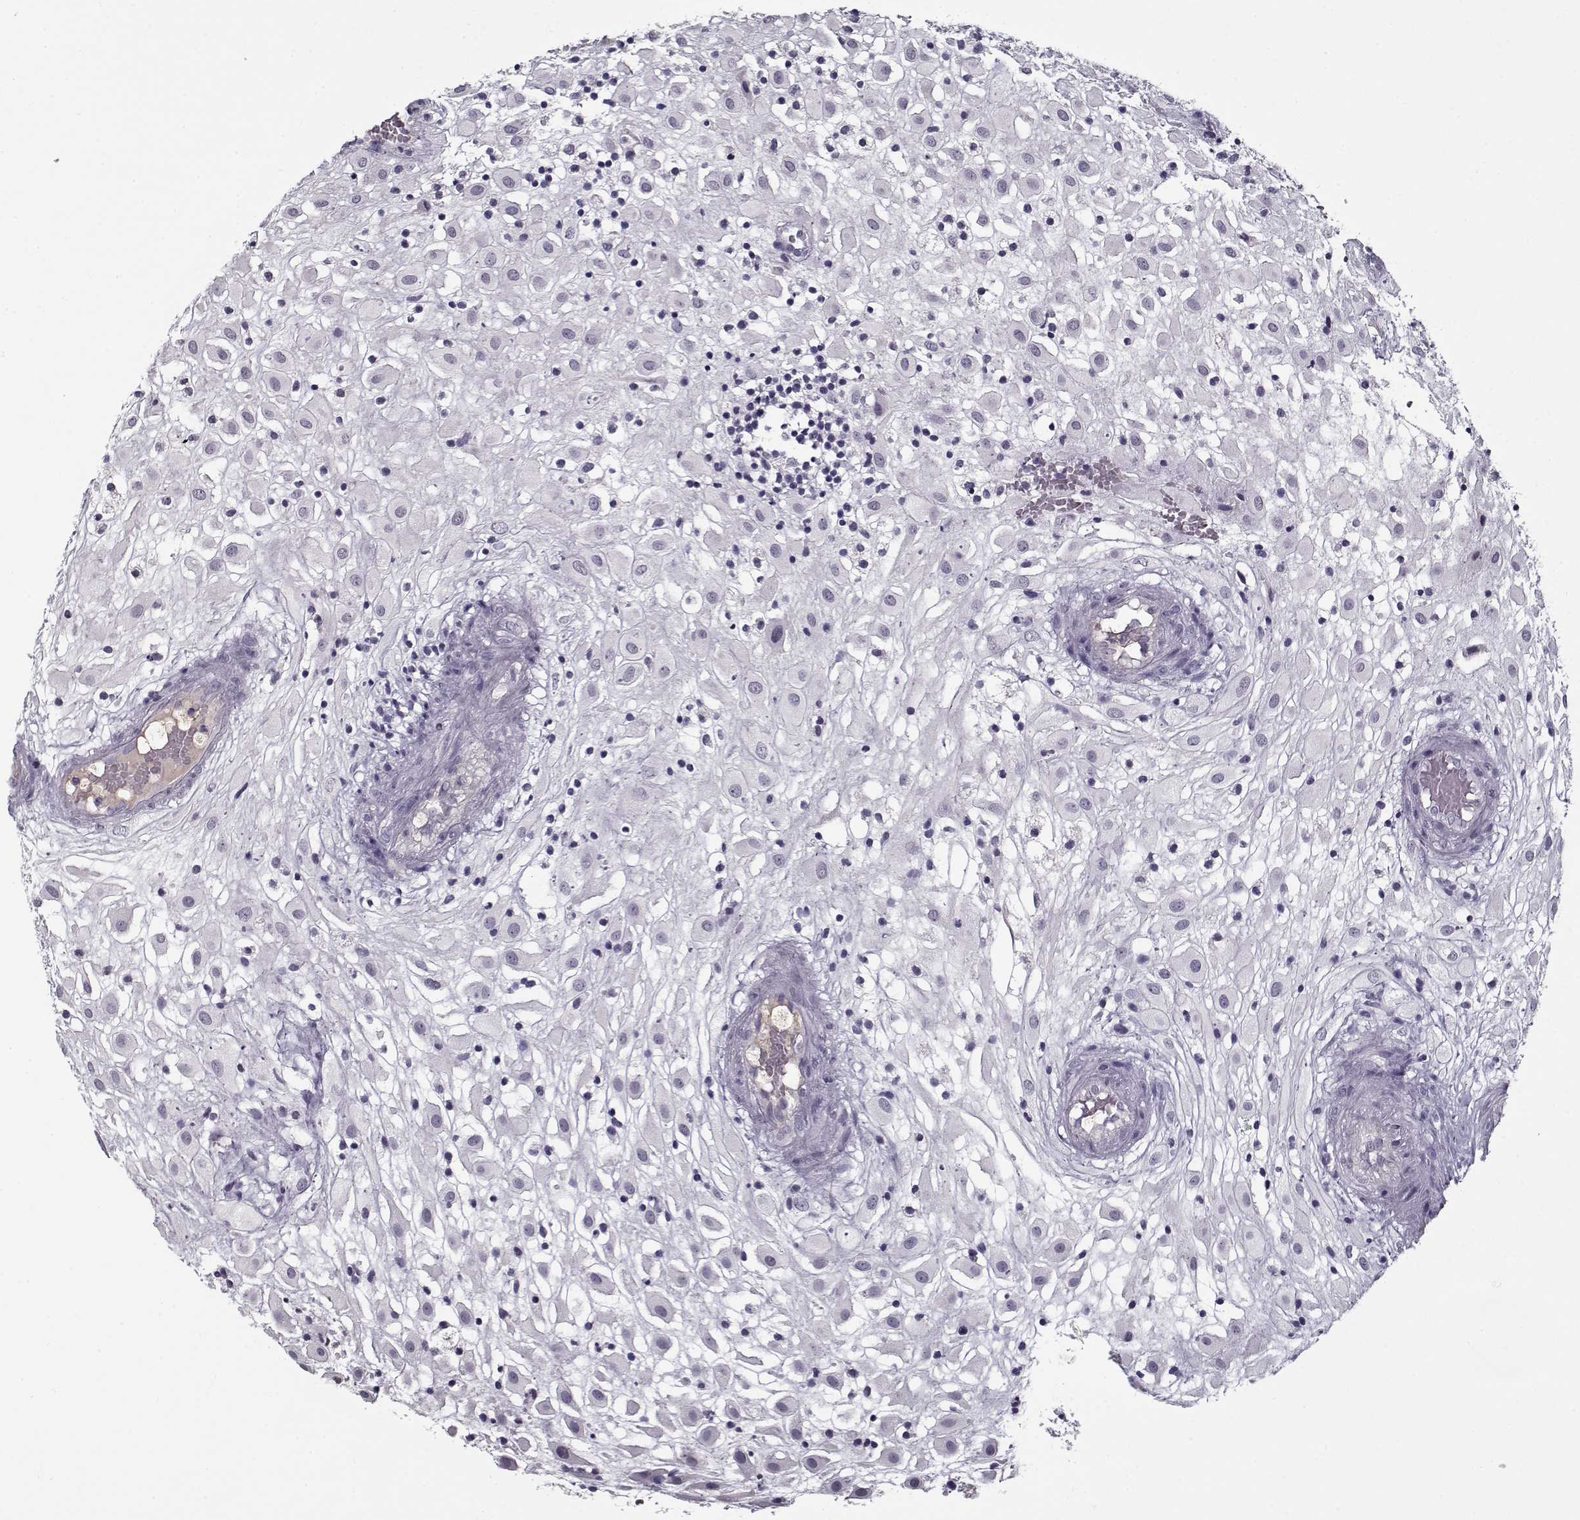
{"staining": {"intensity": "negative", "quantity": "none", "location": "none"}, "tissue": "placenta", "cell_type": "Decidual cells", "image_type": "normal", "snomed": [{"axis": "morphology", "description": "Normal tissue, NOS"}, {"axis": "topography", "description": "Placenta"}], "caption": "DAB immunohistochemical staining of unremarkable placenta exhibits no significant expression in decidual cells.", "gene": "SPACA9", "patient": {"sex": "female", "age": 24}}